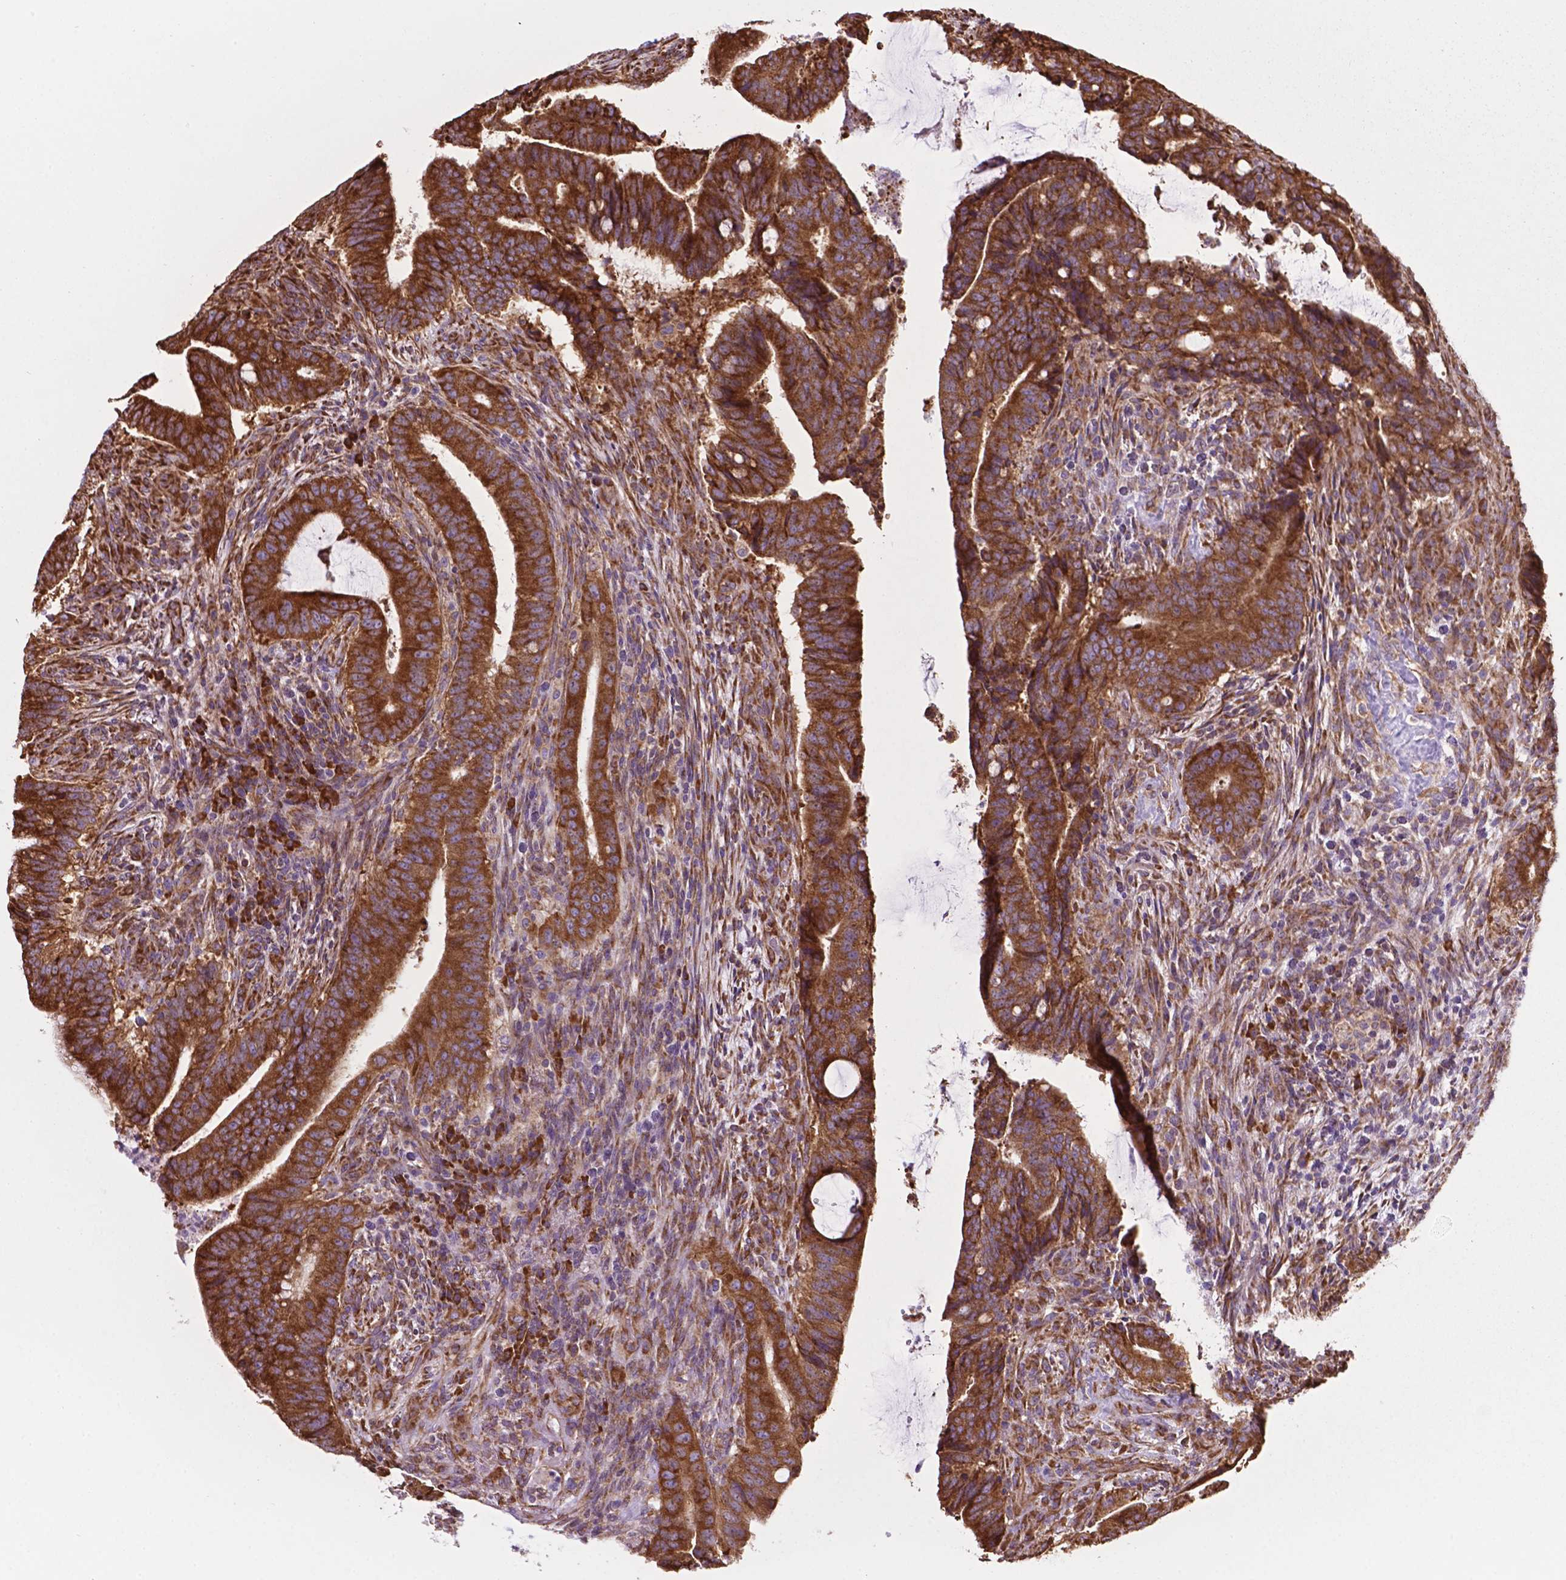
{"staining": {"intensity": "strong", "quantity": ">75%", "location": "cytoplasmic/membranous"}, "tissue": "colorectal cancer", "cell_type": "Tumor cells", "image_type": "cancer", "snomed": [{"axis": "morphology", "description": "Adenocarcinoma, NOS"}, {"axis": "topography", "description": "Colon"}], "caption": "Approximately >75% of tumor cells in adenocarcinoma (colorectal) show strong cytoplasmic/membranous protein expression as visualized by brown immunohistochemical staining.", "gene": "RPL29", "patient": {"sex": "female", "age": 43}}